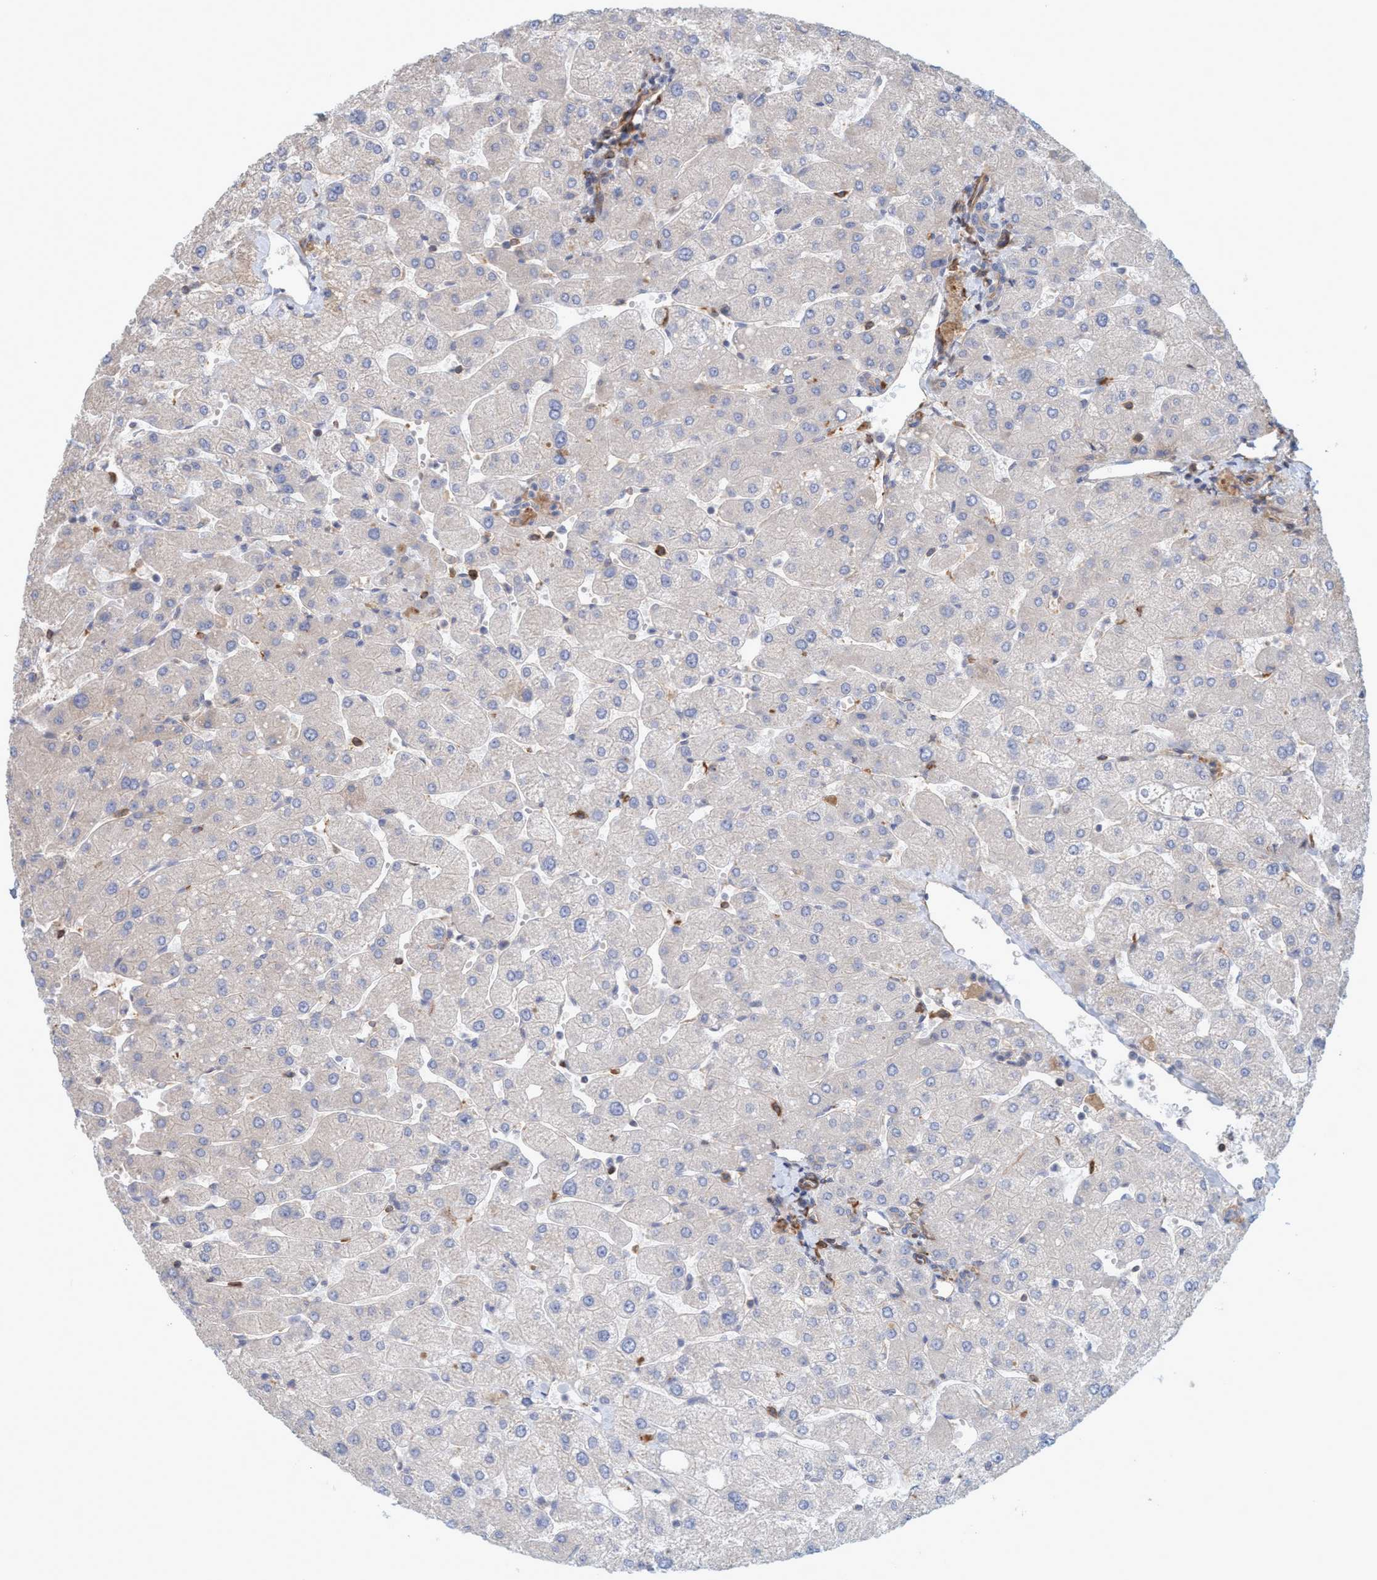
{"staining": {"intensity": "moderate", "quantity": "25%-75%", "location": "cytoplasmic/membranous"}, "tissue": "liver", "cell_type": "Cholangiocytes", "image_type": "normal", "snomed": [{"axis": "morphology", "description": "Normal tissue, NOS"}, {"axis": "topography", "description": "Liver"}], "caption": "Immunohistochemistry (IHC) image of unremarkable liver: liver stained using immunohistochemistry (IHC) shows medium levels of moderate protein expression localized specifically in the cytoplasmic/membranous of cholangiocytes, appearing as a cytoplasmic/membranous brown color.", "gene": "SPECC1", "patient": {"sex": "male", "age": 55}}